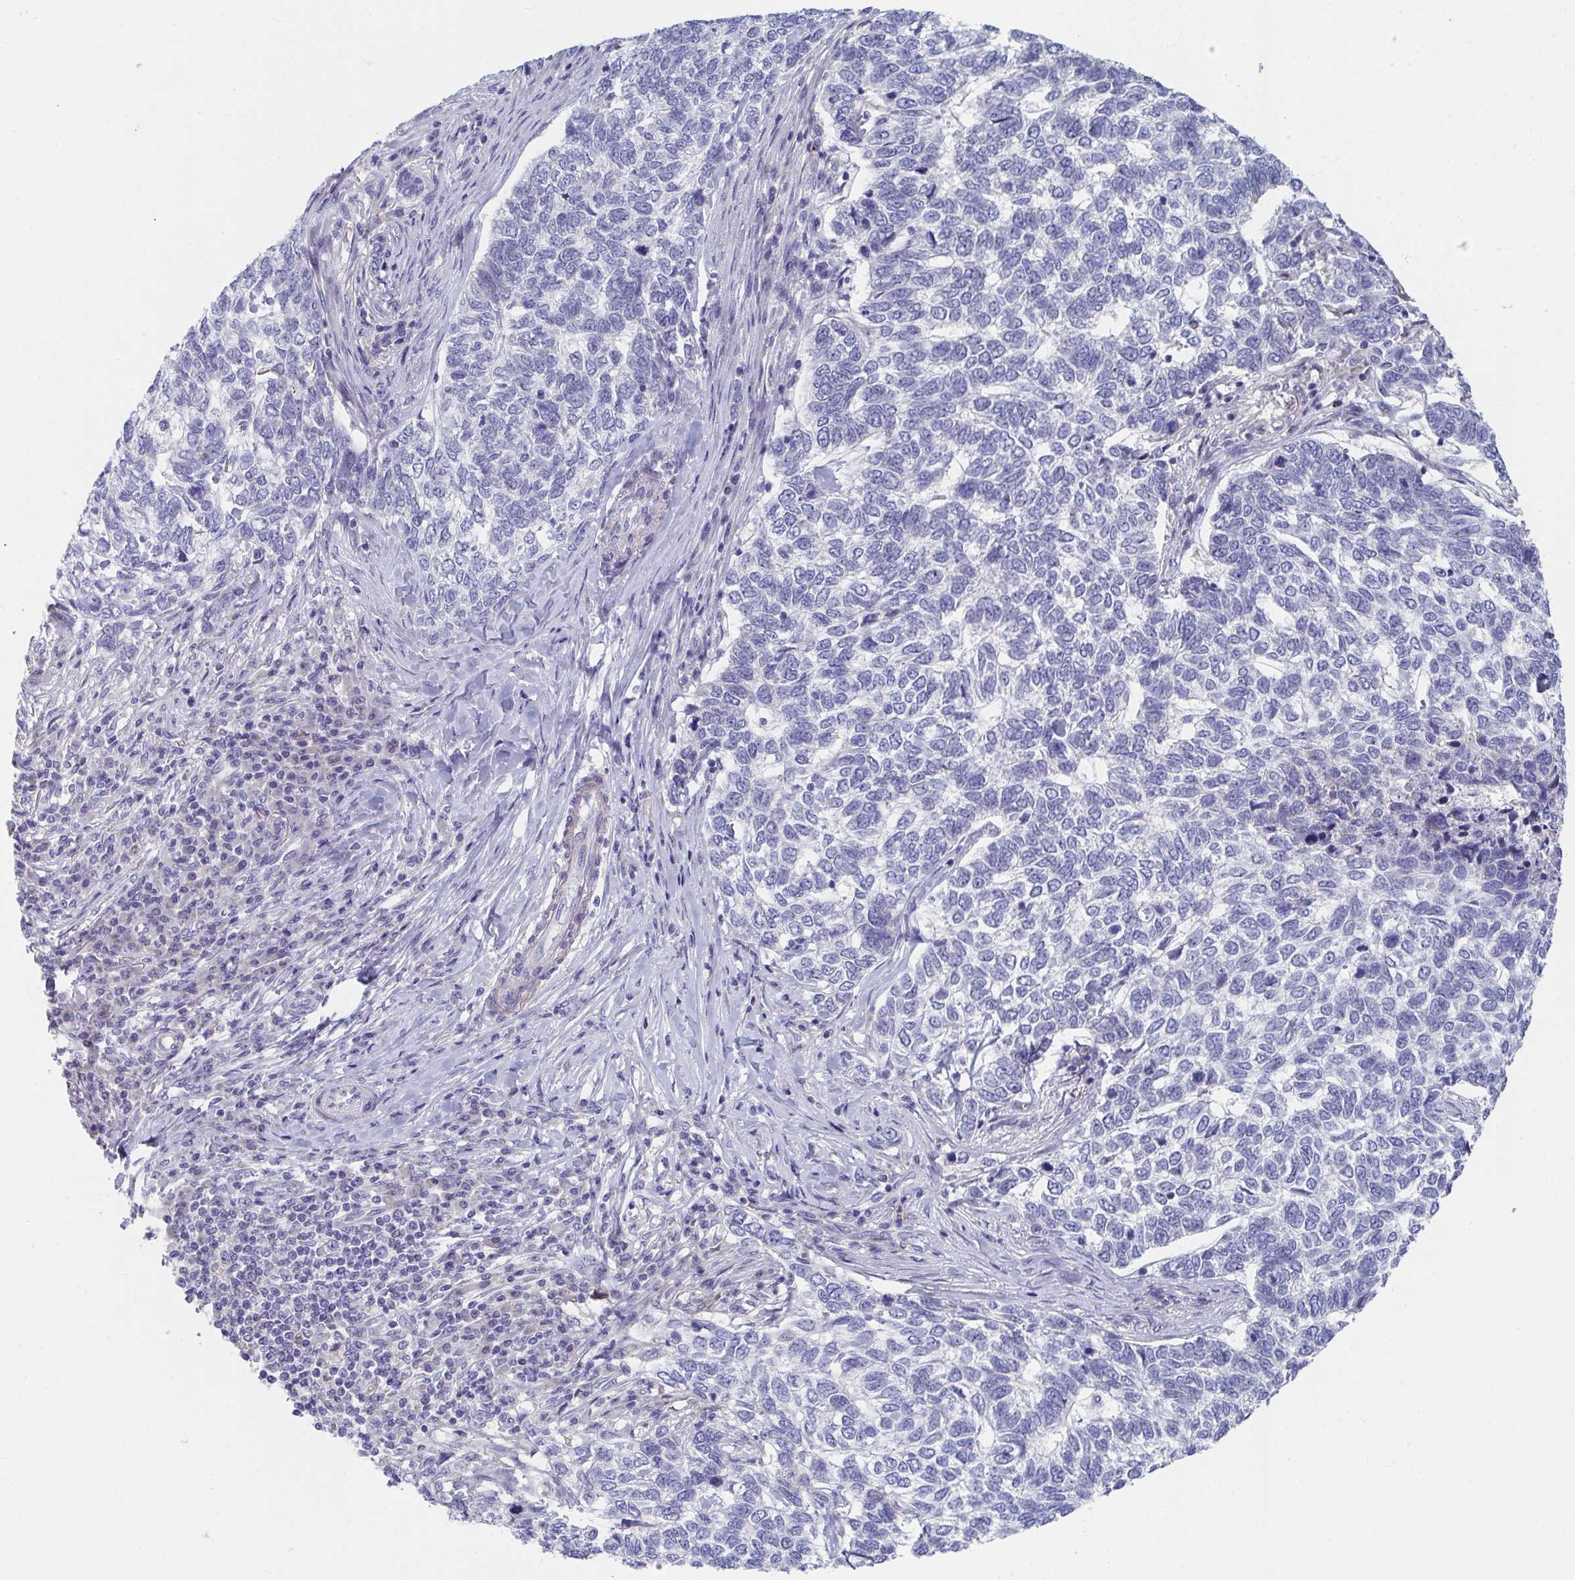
{"staining": {"intensity": "negative", "quantity": "none", "location": "none"}, "tissue": "skin cancer", "cell_type": "Tumor cells", "image_type": "cancer", "snomed": [{"axis": "morphology", "description": "Basal cell carcinoma"}, {"axis": "topography", "description": "Skin"}], "caption": "Tumor cells show no significant protein staining in basal cell carcinoma (skin).", "gene": "VWDE", "patient": {"sex": "female", "age": 65}}